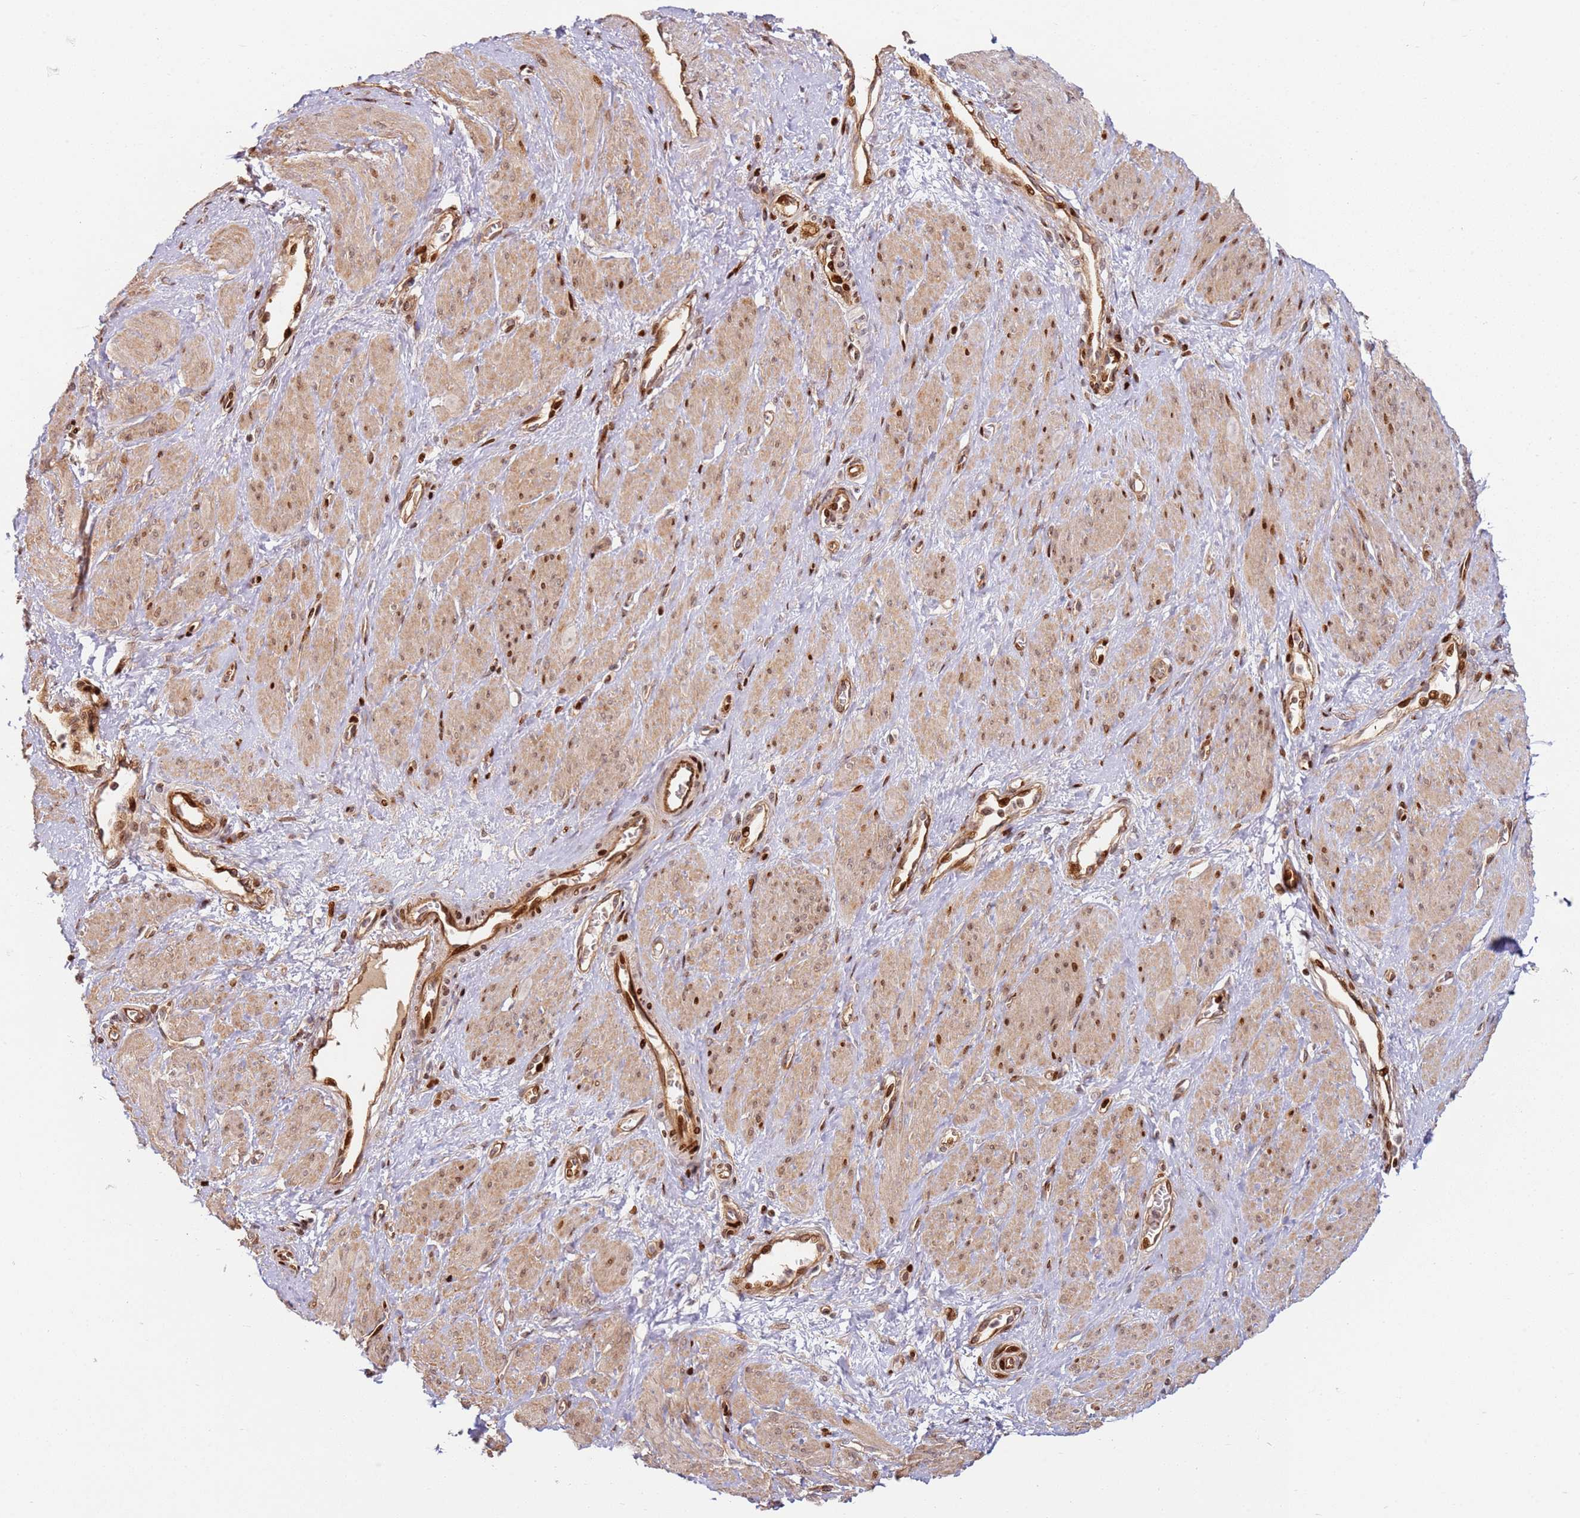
{"staining": {"intensity": "strong", "quantity": "25%-75%", "location": "cytoplasmic/membranous,nuclear"}, "tissue": "smooth muscle", "cell_type": "Smooth muscle cells", "image_type": "normal", "snomed": [{"axis": "morphology", "description": "Normal tissue, NOS"}, {"axis": "topography", "description": "Smooth muscle"}, {"axis": "topography", "description": "Uterus"}], "caption": "Approximately 25%-75% of smooth muscle cells in normal human smooth muscle reveal strong cytoplasmic/membranous,nuclear protein positivity as visualized by brown immunohistochemical staining.", "gene": "TMEM233", "patient": {"sex": "female", "age": 39}}